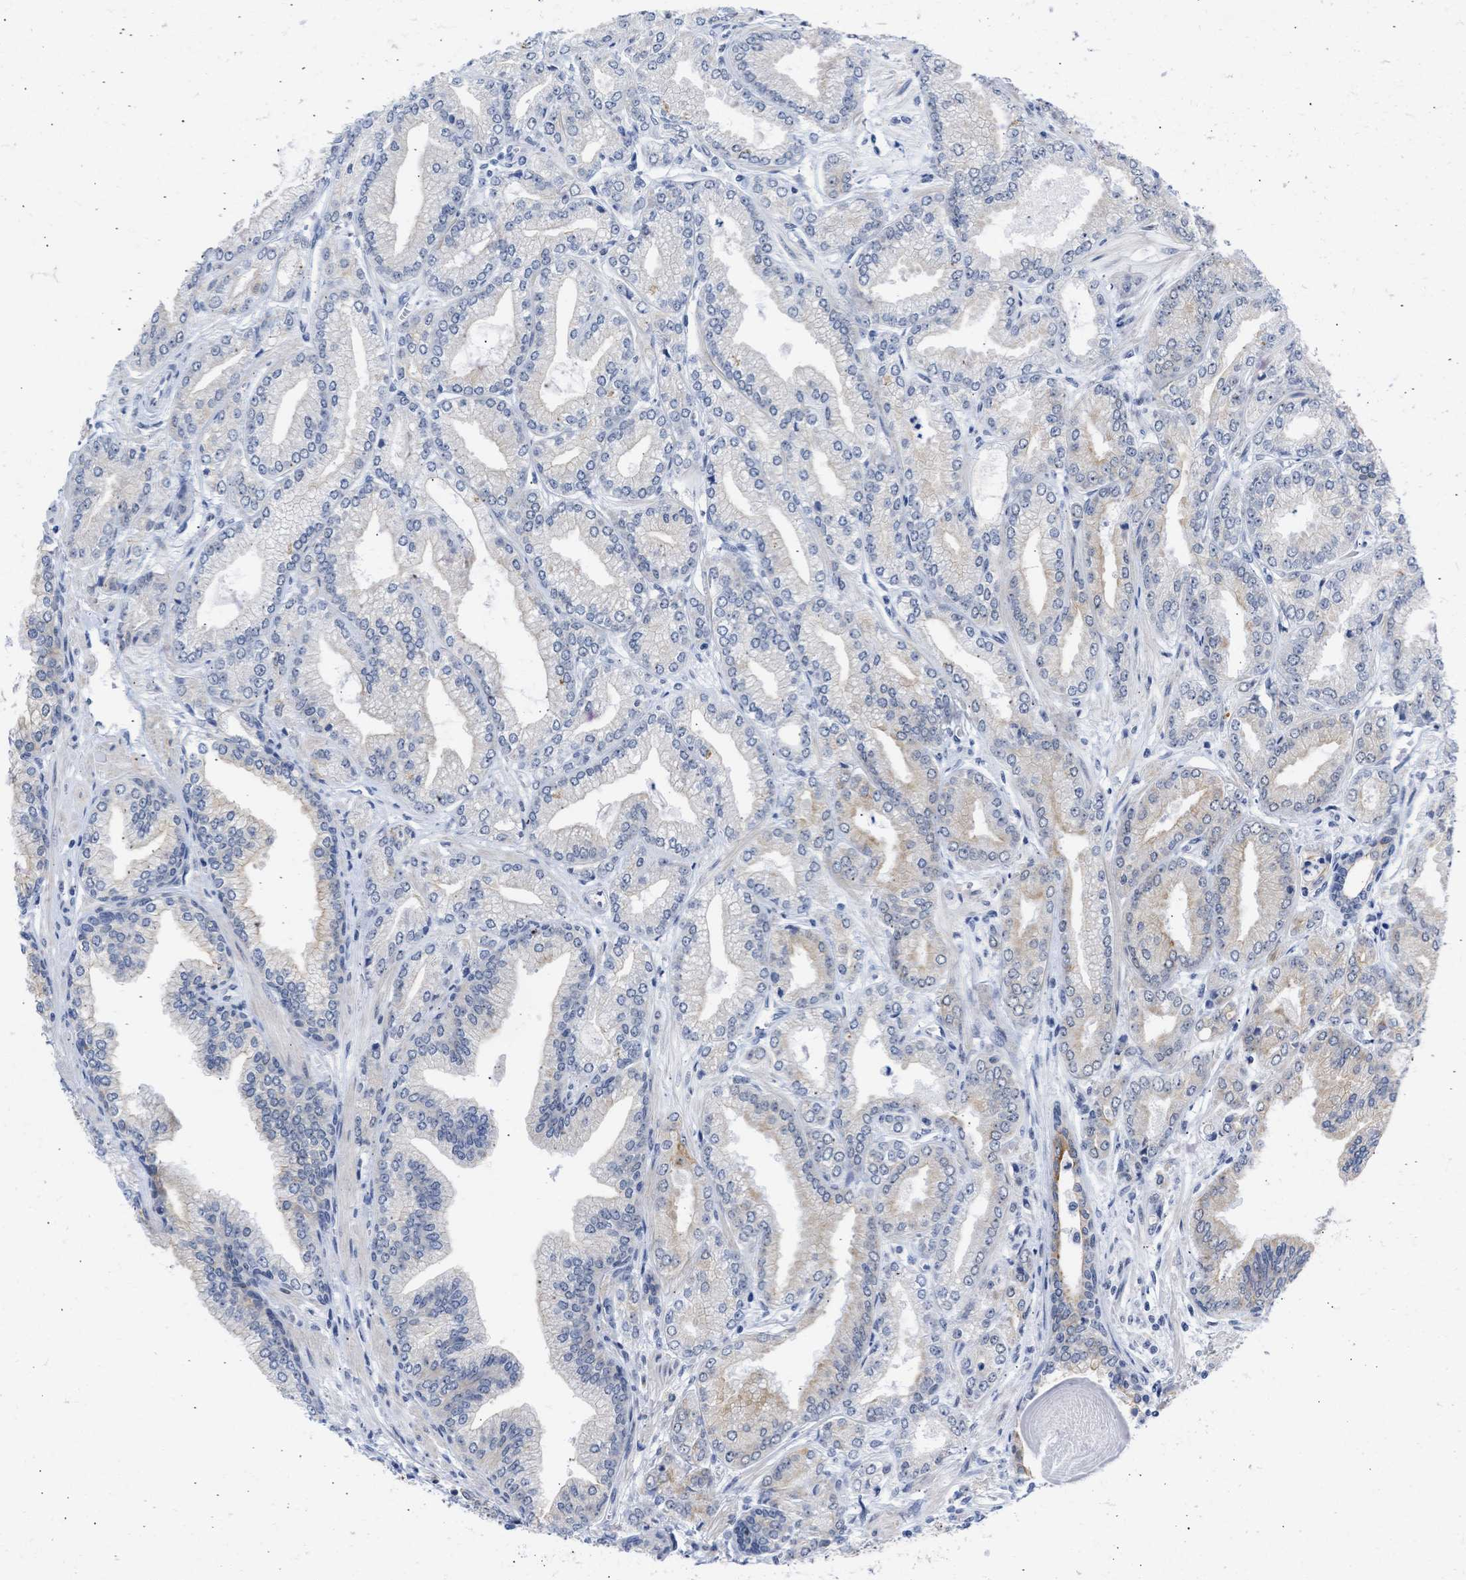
{"staining": {"intensity": "negative", "quantity": "none", "location": "none"}, "tissue": "prostate cancer", "cell_type": "Tumor cells", "image_type": "cancer", "snomed": [{"axis": "morphology", "description": "Adenocarcinoma, Low grade"}, {"axis": "topography", "description": "Prostate"}], "caption": "High power microscopy micrograph of an immunohistochemistry (IHC) histopathology image of adenocarcinoma (low-grade) (prostate), revealing no significant positivity in tumor cells. (DAB (3,3'-diaminobenzidine) immunohistochemistry (IHC) with hematoxylin counter stain).", "gene": "DDX41", "patient": {"sex": "male", "age": 52}}